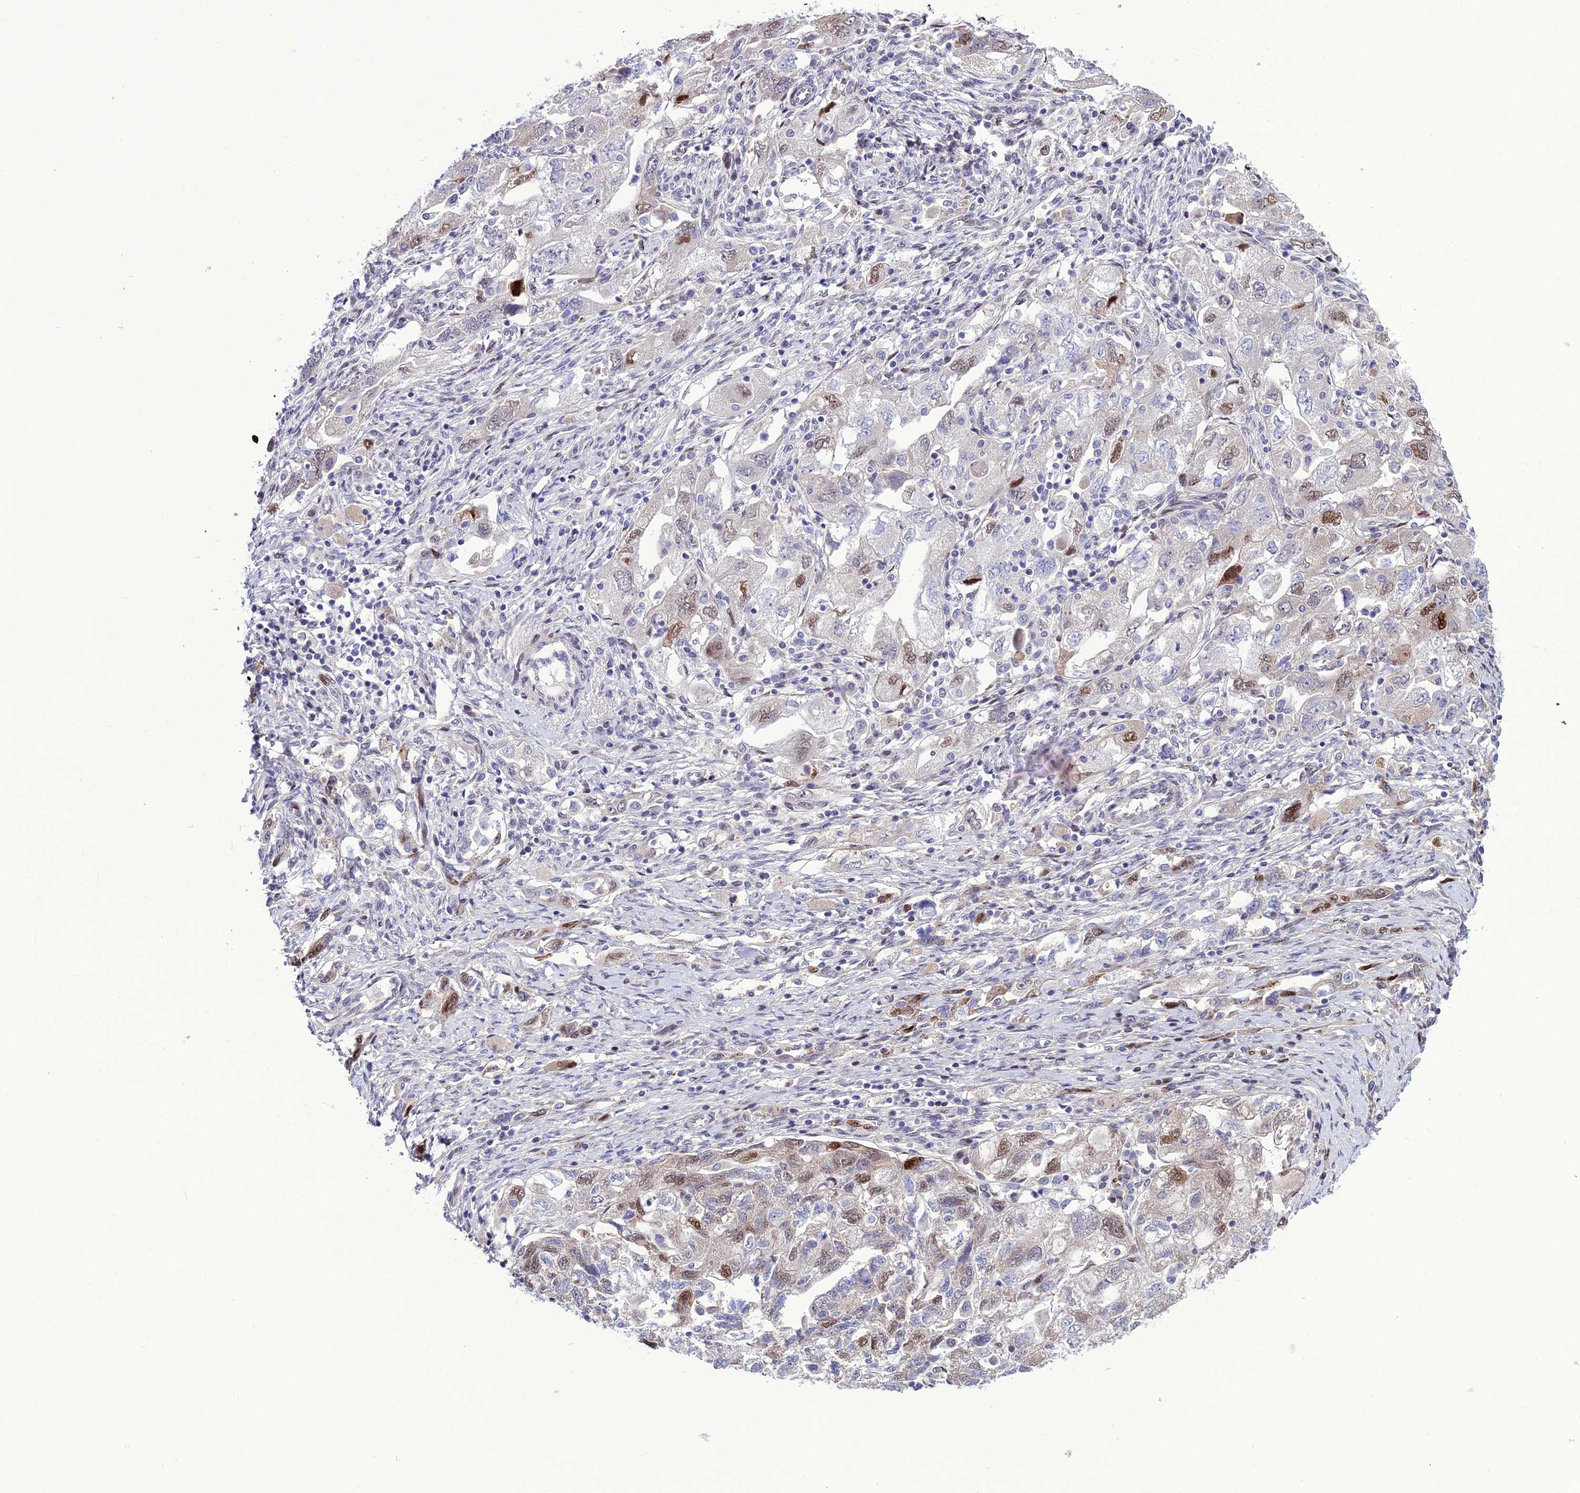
{"staining": {"intensity": "moderate", "quantity": "<25%", "location": "nuclear"}, "tissue": "ovarian cancer", "cell_type": "Tumor cells", "image_type": "cancer", "snomed": [{"axis": "morphology", "description": "Carcinoma, NOS"}, {"axis": "morphology", "description": "Cystadenocarcinoma, serous, NOS"}, {"axis": "topography", "description": "Ovary"}], "caption": "The photomicrograph shows a brown stain indicating the presence of a protein in the nuclear of tumor cells in ovarian cancer (carcinoma).", "gene": "ZNF707", "patient": {"sex": "female", "age": 69}}